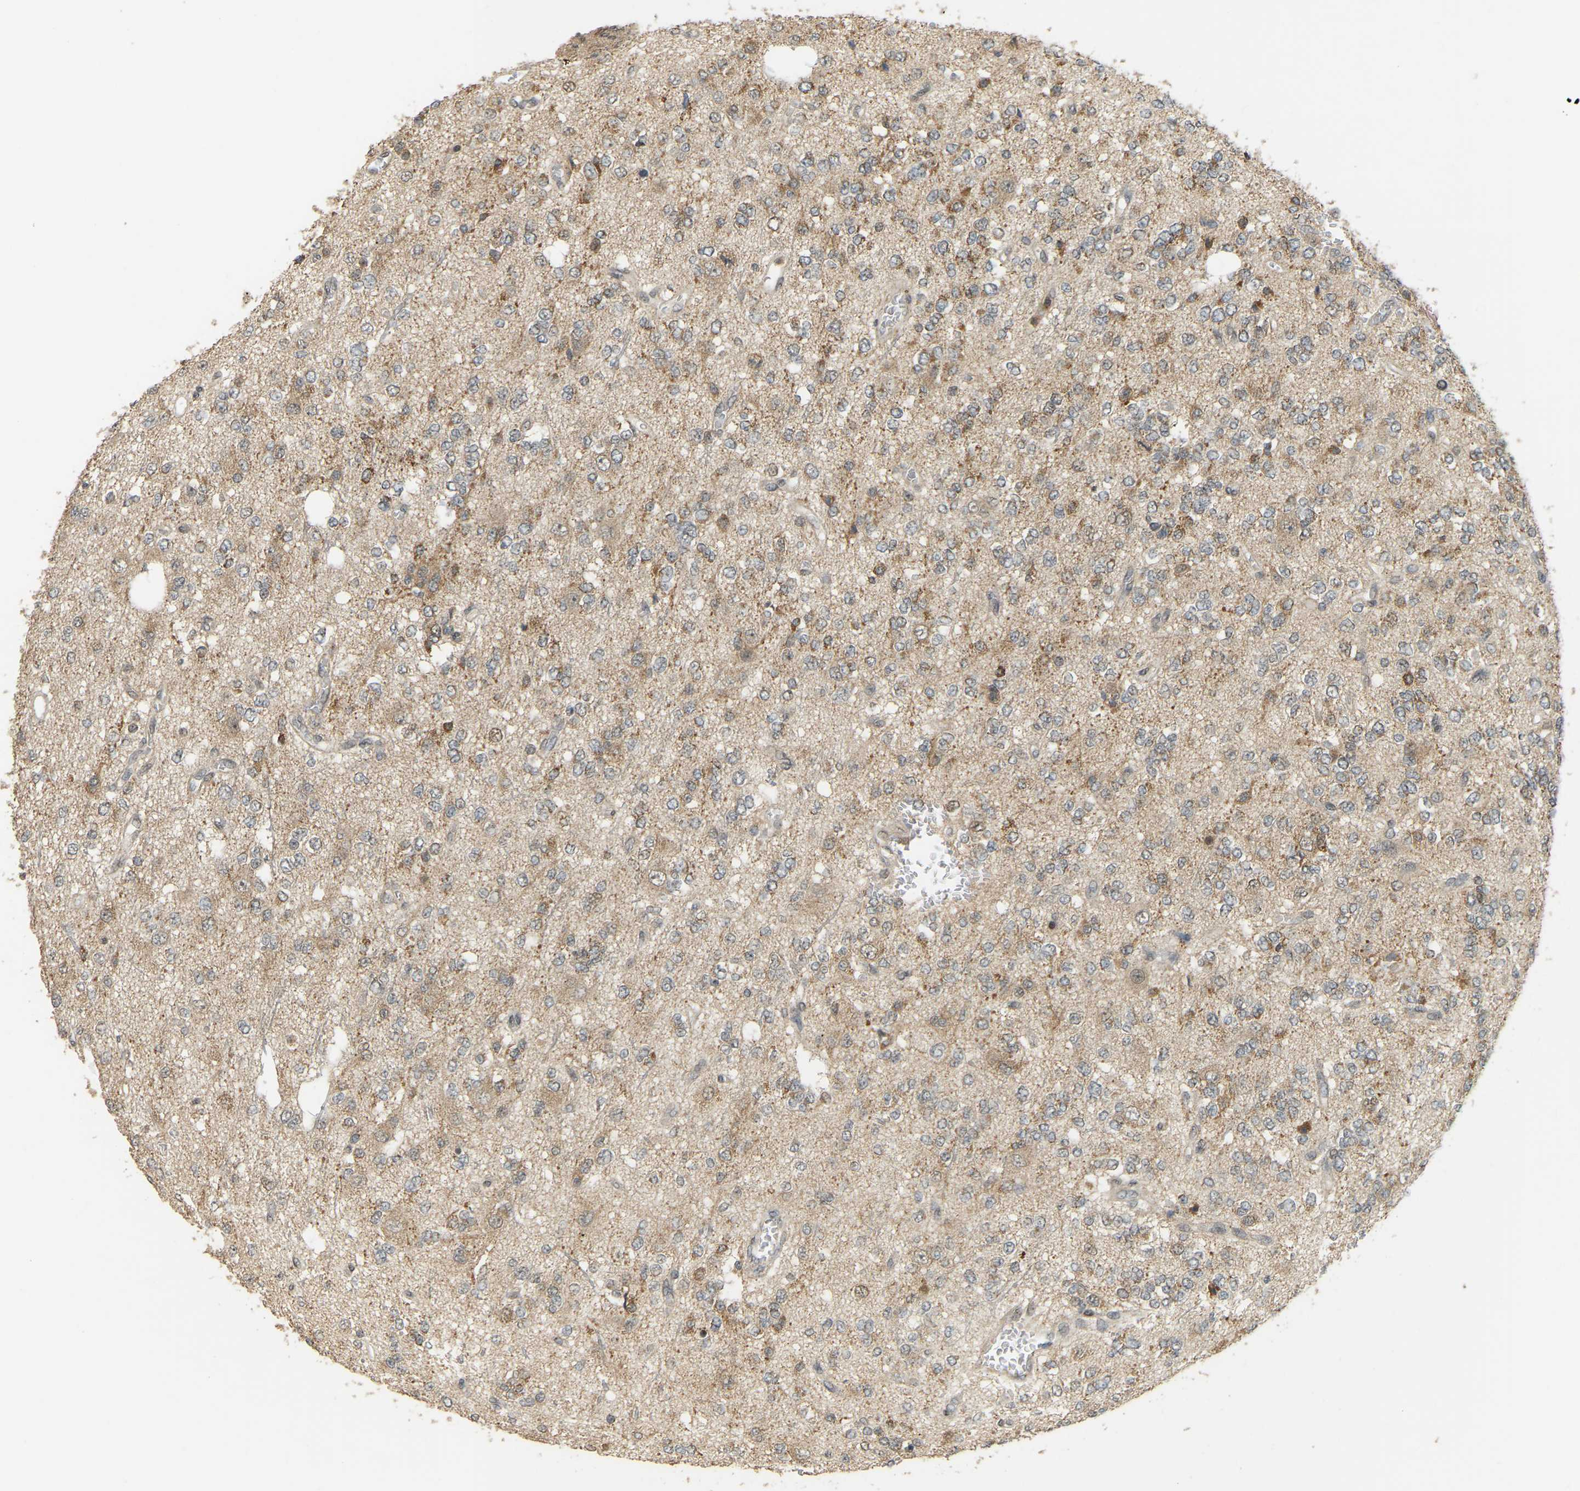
{"staining": {"intensity": "moderate", "quantity": "25%-75%", "location": "cytoplasmic/membranous"}, "tissue": "glioma", "cell_type": "Tumor cells", "image_type": "cancer", "snomed": [{"axis": "morphology", "description": "Glioma, malignant, Low grade"}, {"axis": "topography", "description": "Brain"}], "caption": "Human glioma stained for a protein (brown) demonstrates moderate cytoplasmic/membranous positive positivity in about 25%-75% of tumor cells.", "gene": "BRF2", "patient": {"sex": "male", "age": 38}}